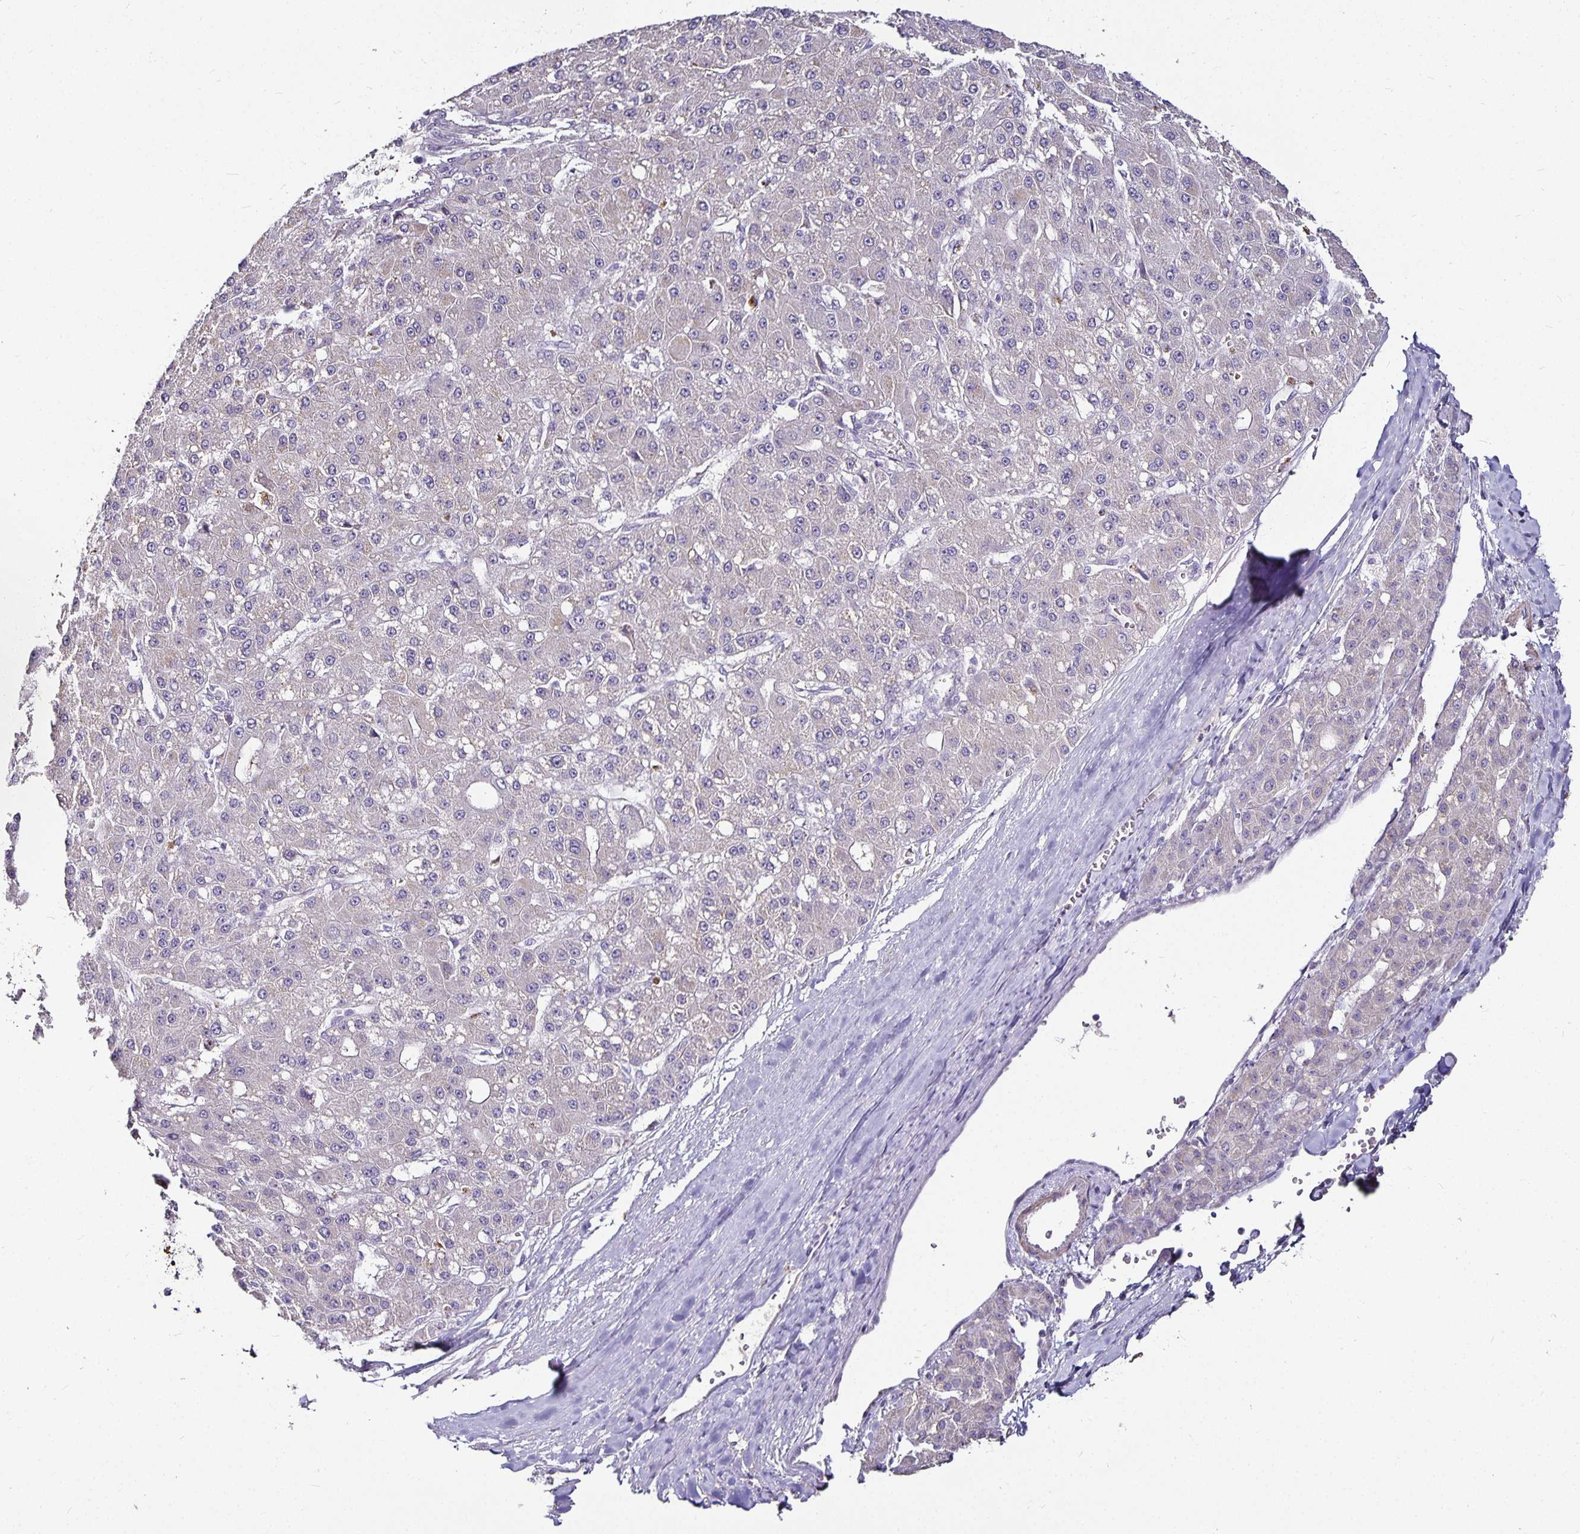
{"staining": {"intensity": "negative", "quantity": "none", "location": "none"}, "tissue": "liver cancer", "cell_type": "Tumor cells", "image_type": "cancer", "snomed": [{"axis": "morphology", "description": "Carcinoma, Hepatocellular, NOS"}, {"axis": "topography", "description": "Liver"}], "caption": "The image displays no staining of tumor cells in liver hepatocellular carcinoma. The staining was performed using DAB to visualize the protein expression in brown, while the nuclei were stained in blue with hematoxylin (Magnification: 20x).", "gene": "CA12", "patient": {"sex": "male", "age": 67}}